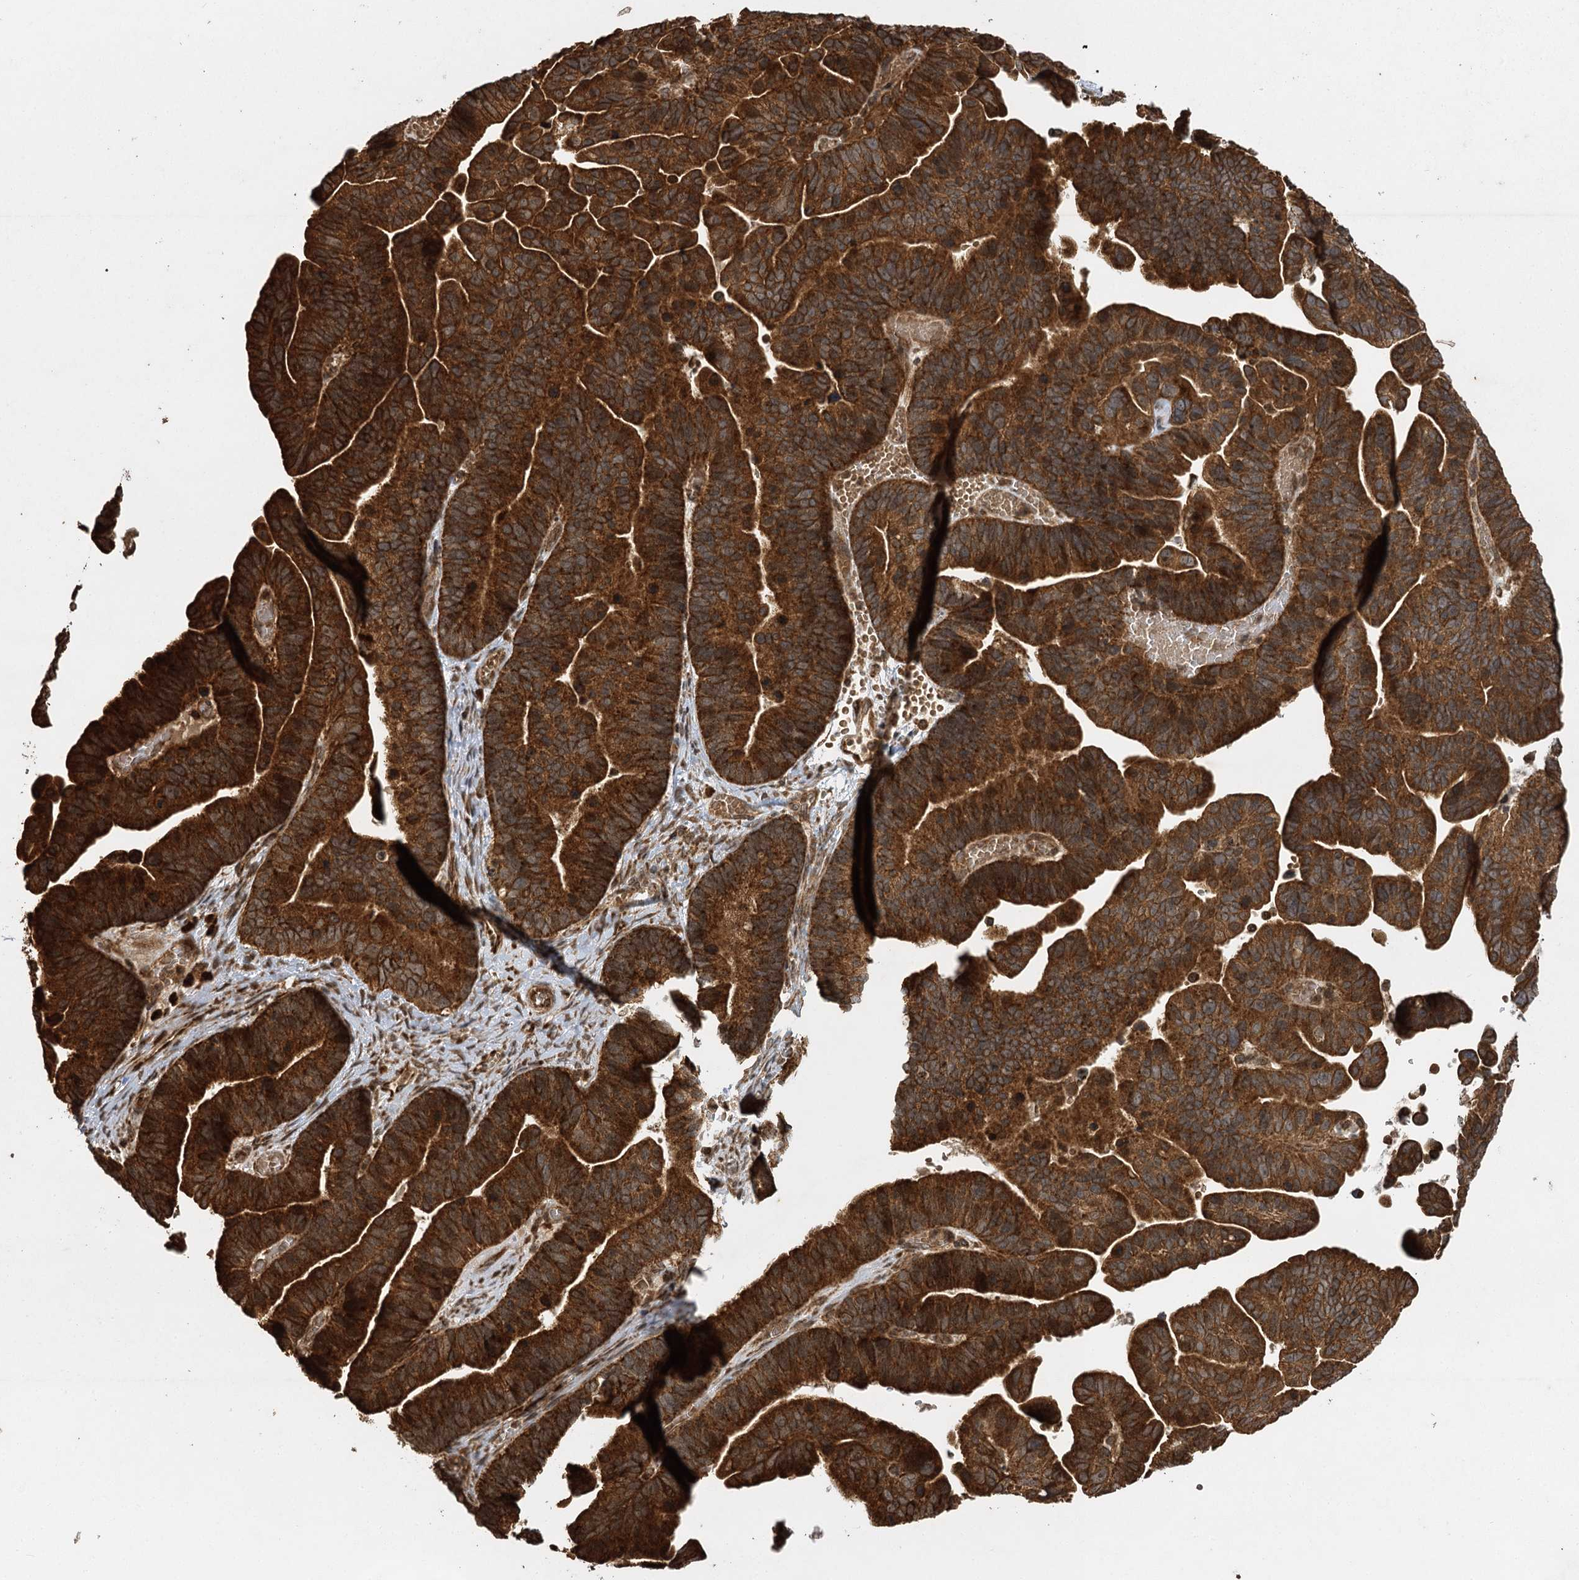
{"staining": {"intensity": "strong", "quantity": ">75%", "location": "cytoplasmic/membranous"}, "tissue": "ovarian cancer", "cell_type": "Tumor cells", "image_type": "cancer", "snomed": [{"axis": "morphology", "description": "Cystadenocarcinoma, serous, NOS"}, {"axis": "topography", "description": "Ovary"}], "caption": "Ovarian cancer stained for a protein (brown) displays strong cytoplasmic/membranous positive positivity in about >75% of tumor cells.", "gene": "IL11RA", "patient": {"sex": "female", "age": 56}}